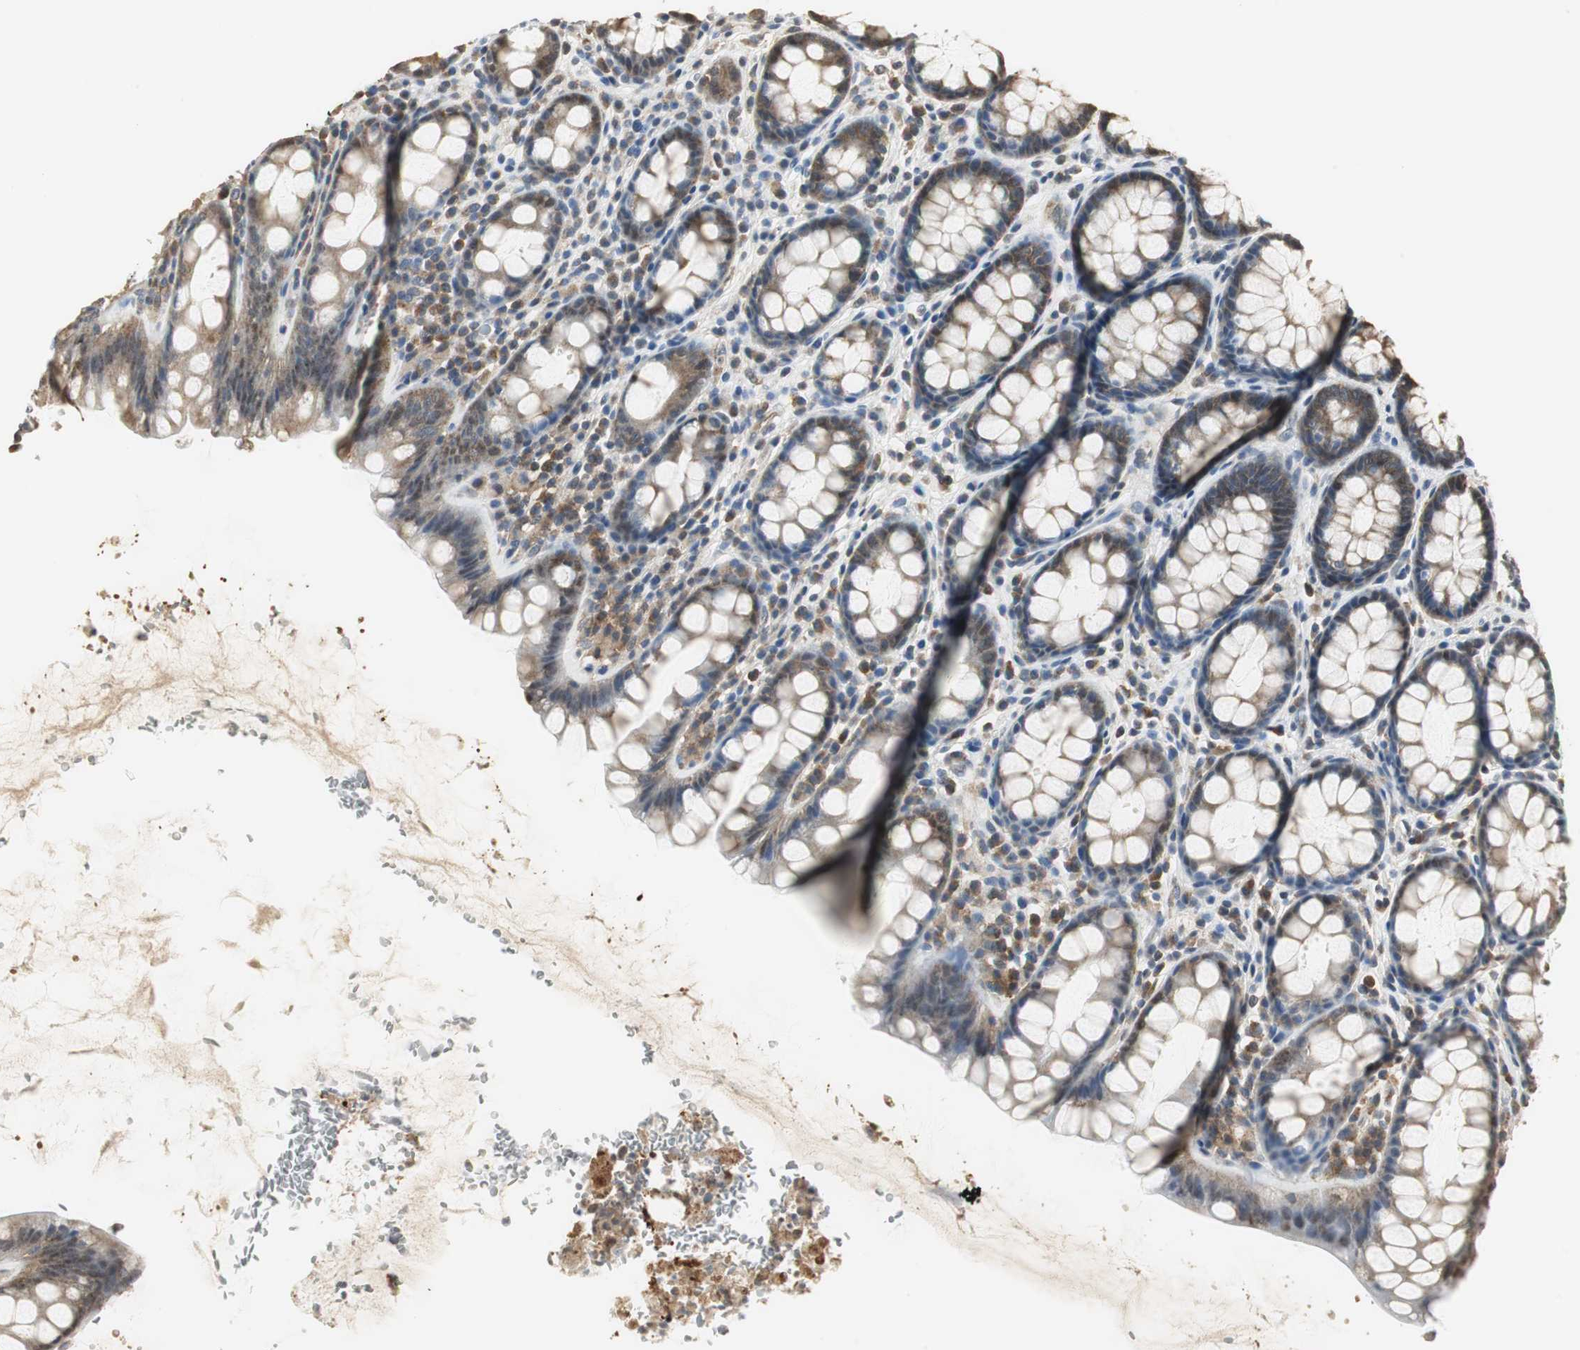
{"staining": {"intensity": "moderate", "quantity": ">75%", "location": "cytoplasmic/membranous"}, "tissue": "rectum", "cell_type": "Glandular cells", "image_type": "normal", "snomed": [{"axis": "morphology", "description": "Normal tissue, NOS"}, {"axis": "topography", "description": "Rectum"}], "caption": "The image shows immunohistochemical staining of benign rectum. There is moderate cytoplasmic/membranous positivity is seen in about >75% of glandular cells. (DAB = brown stain, brightfield microscopy at high magnification).", "gene": "CCT5", "patient": {"sex": "male", "age": 92}}